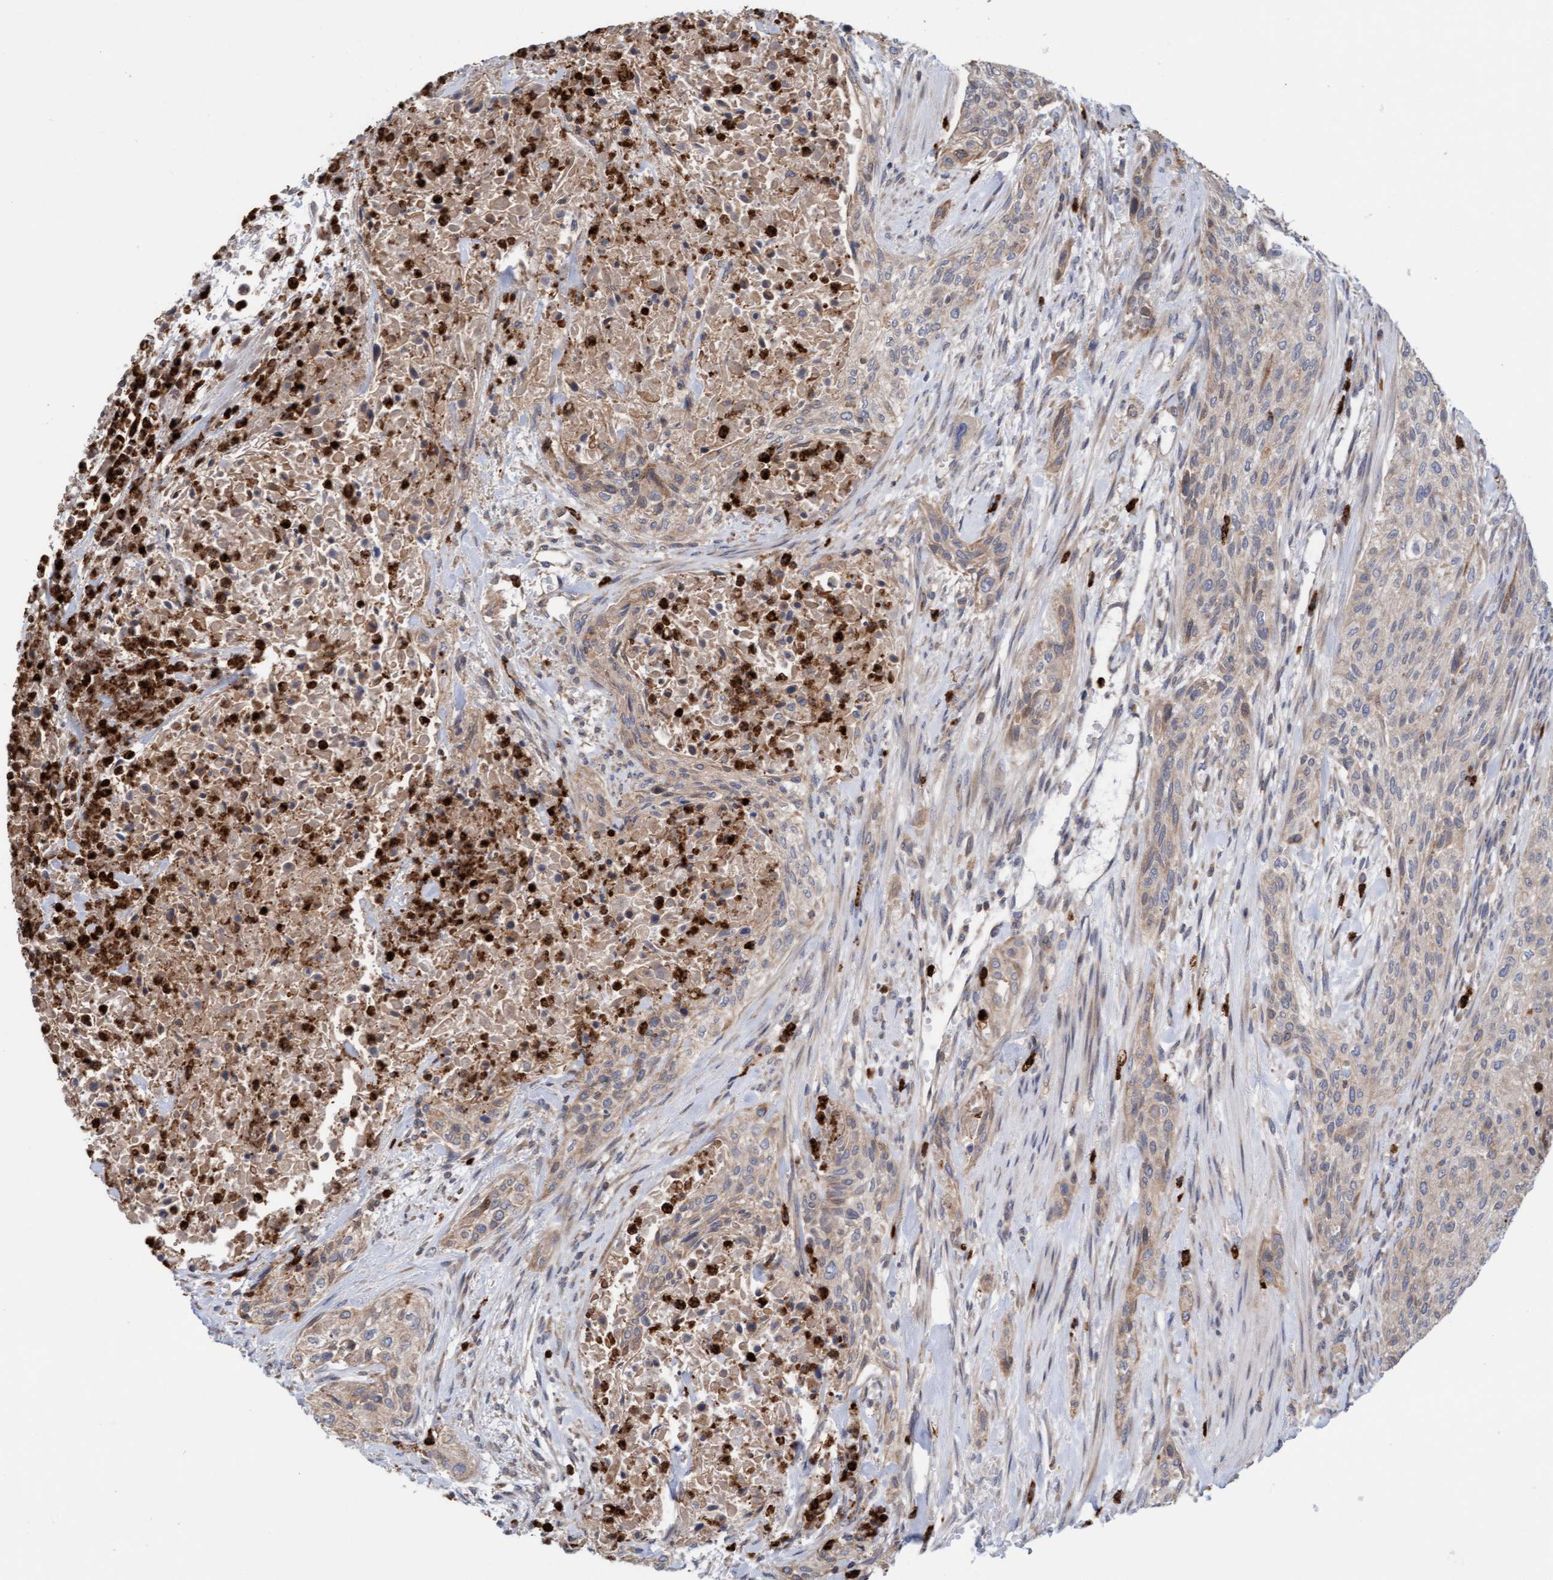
{"staining": {"intensity": "weak", "quantity": ">75%", "location": "cytoplasmic/membranous"}, "tissue": "urothelial cancer", "cell_type": "Tumor cells", "image_type": "cancer", "snomed": [{"axis": "morphology", "description": "Urothelial carcinoma, Low grade"}, {"axis": "morphology", "description": "Urothelial carcinoma, High grade"}, {"axis": "topography", "description": "Urinary bladder"}], "caption": "Urothelial cancer stained for a protein (brown) demonstrates weak cytoplasmic/membranous positive positivity in approximately >75% of tumor cells.", "gene": "MMP8", "patient": {"sex": "male", "age": 35}}